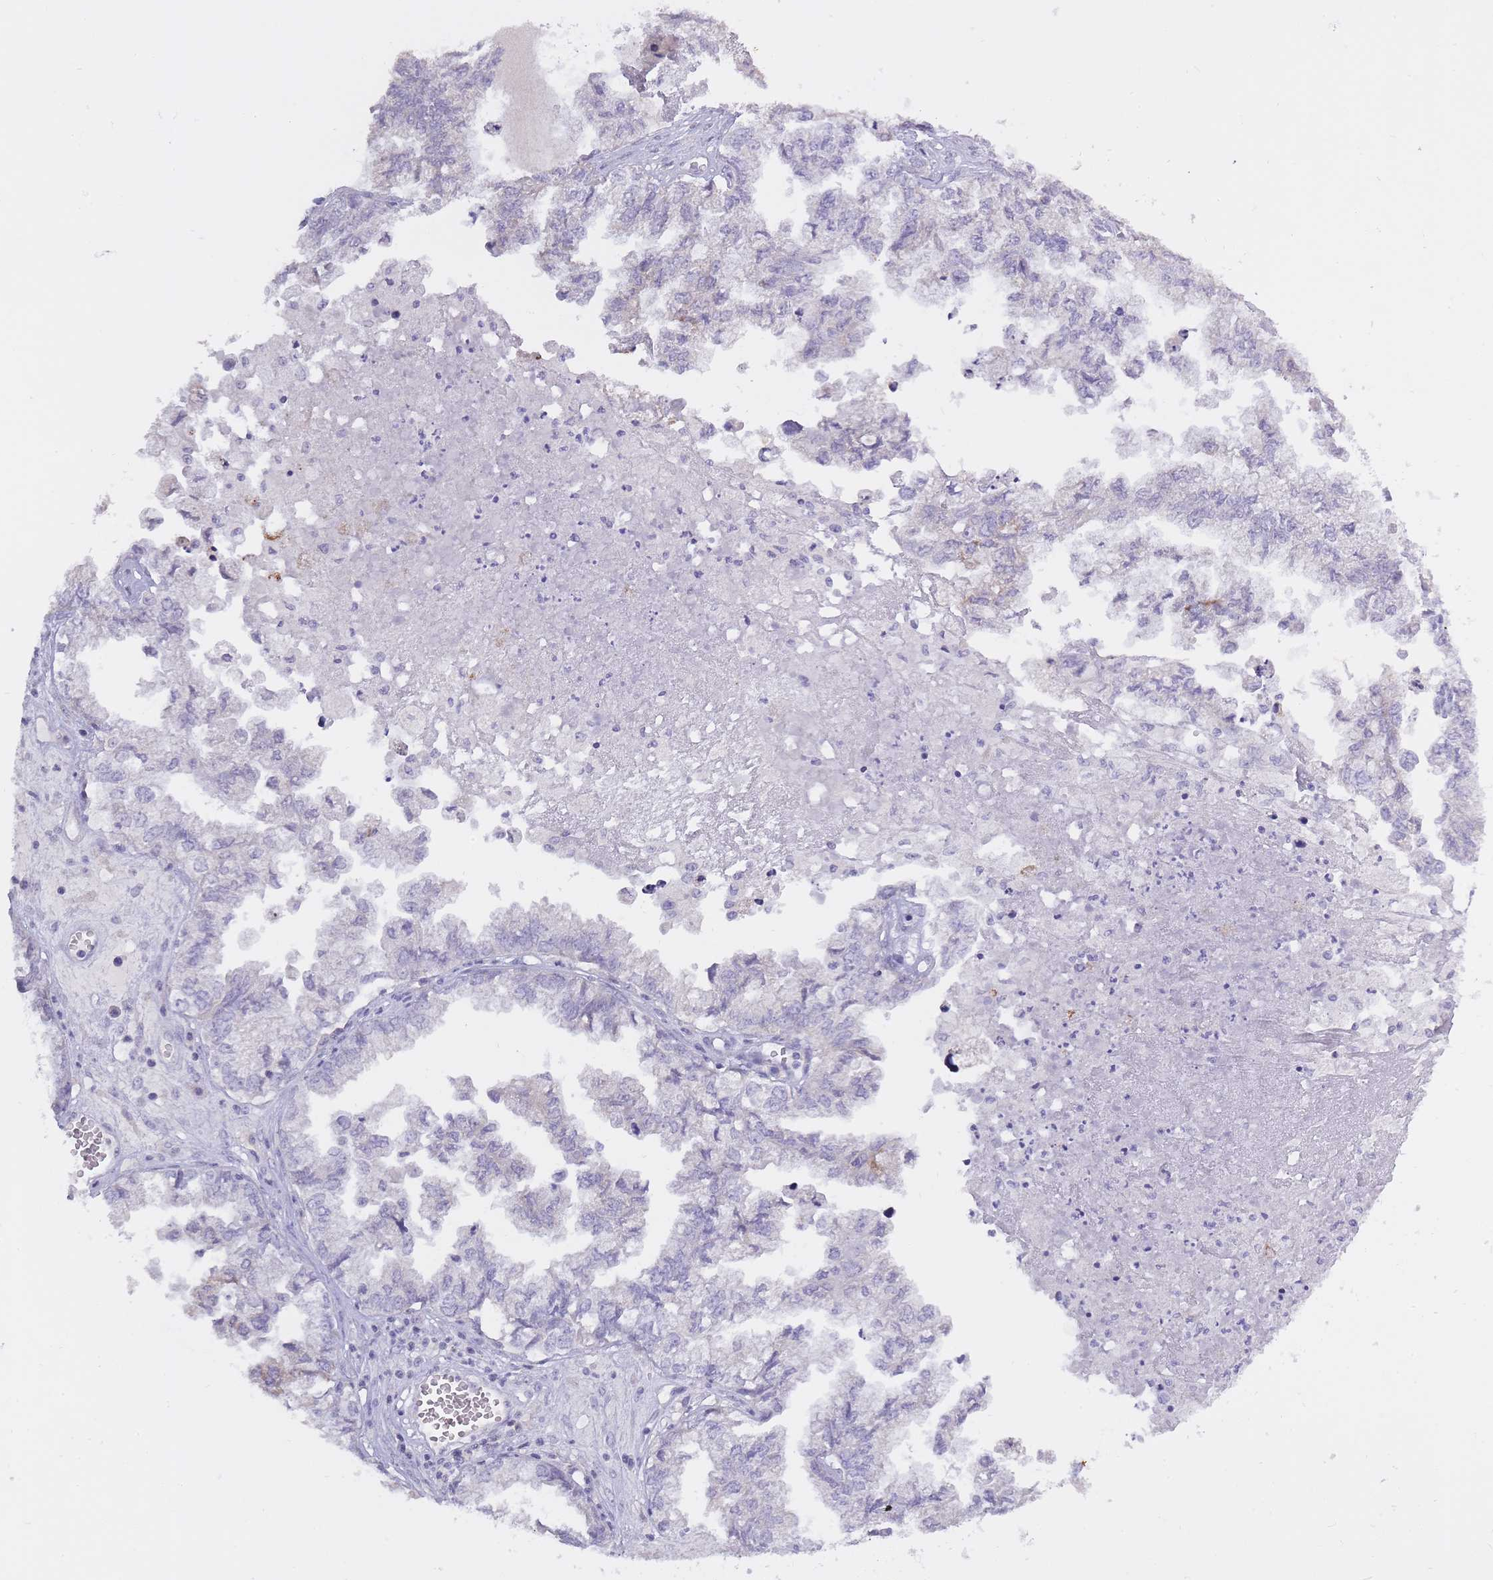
{"staining": {"intensity": "moderate", "quantity": "<25%", "location": "cytoplasmic/membranous"}, "tissue": "ovarian cancer", "cell_type": "Tumor cells", "image_type": "cancer", "snomed": [{"axis": "morphology", "description": "Cystadenocarcinoma, mucinous, NOS"}, {"axis": "topography", "description": "Ovary"}], "caption": "Approximately <25% of tumor cells in ovarian mucinous cystadenocarcinoma show moderate cytoplasmic/membranous protein expression as visualized by brown immunohistochemical staining.", "gene": "BDKRB2", "patient": {"sex": "female", "age": 72}}